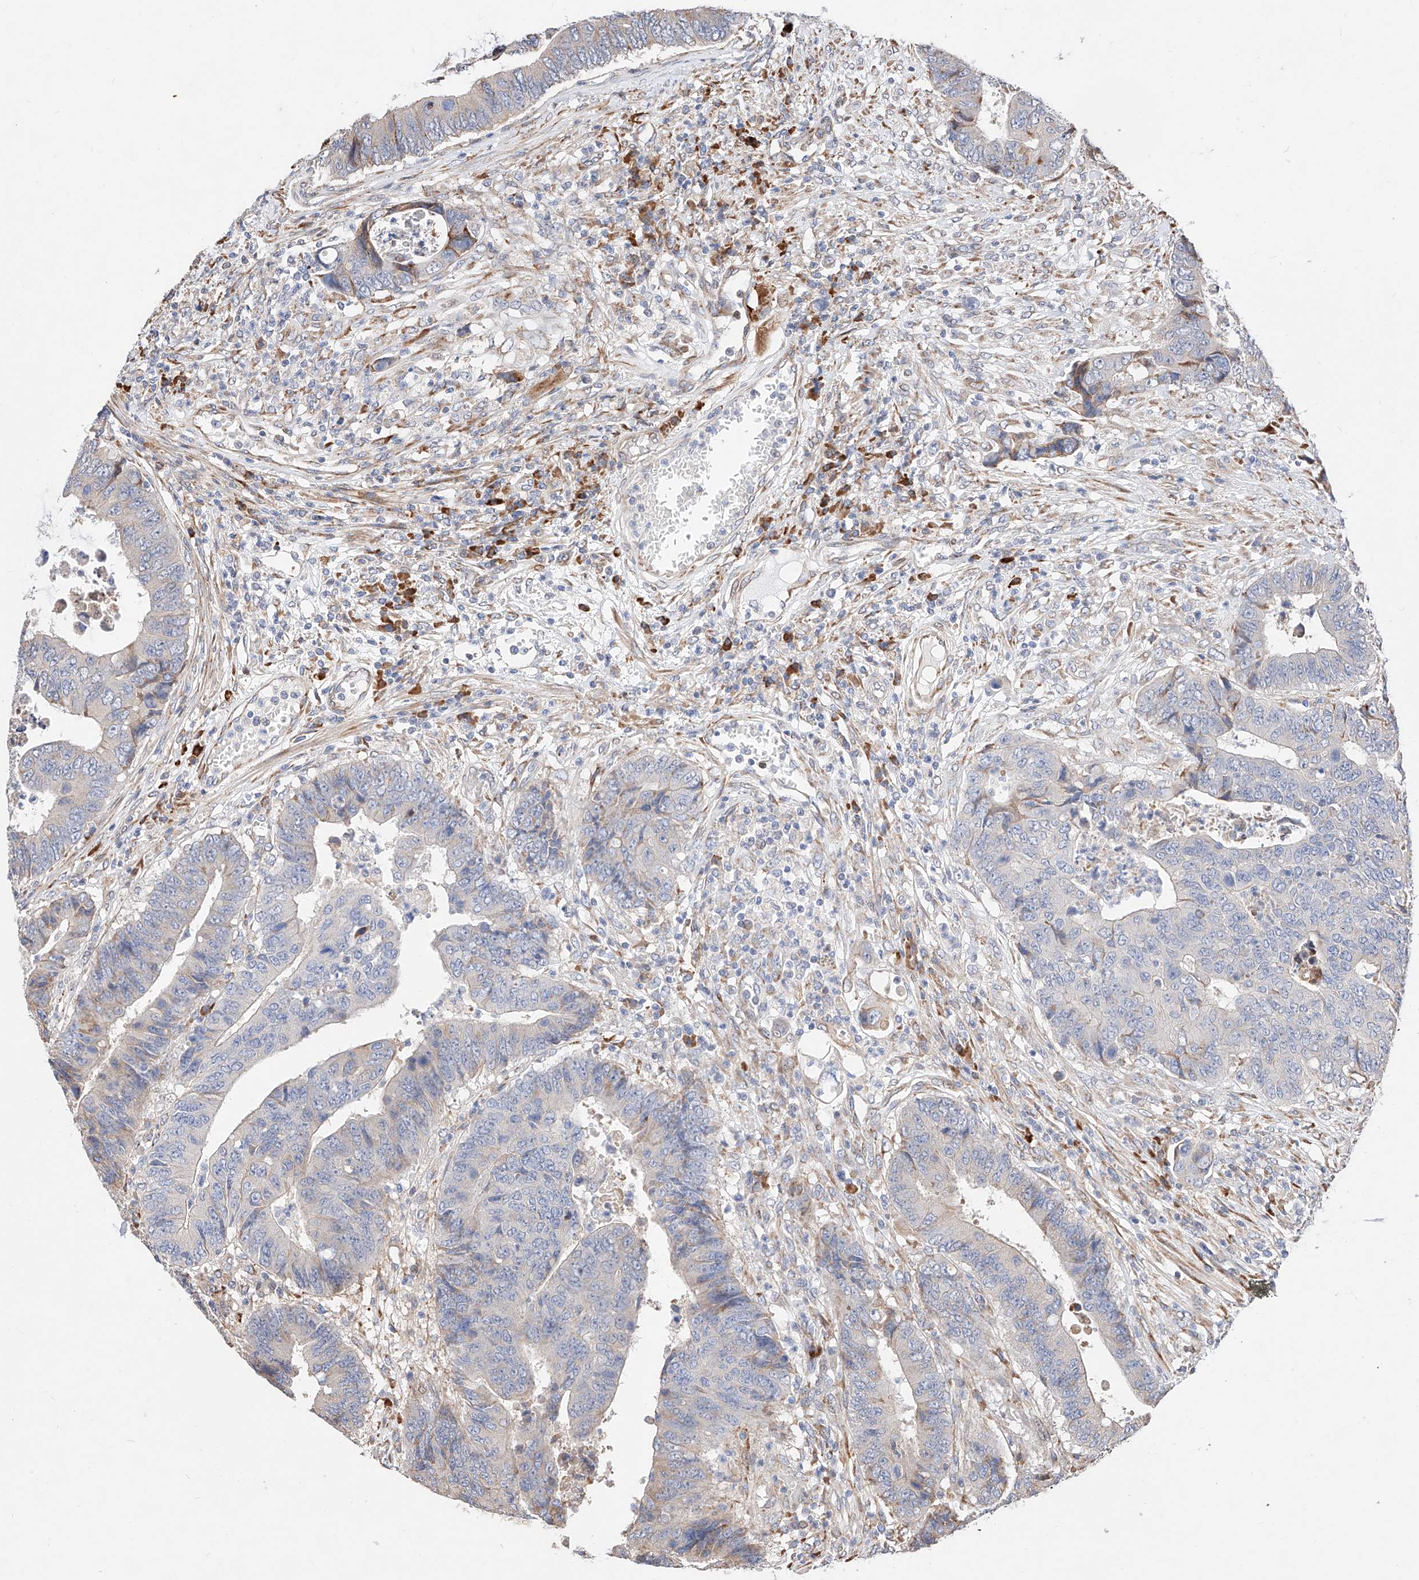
{"staining": {"intensity": "weak", "quantity": "<25%", "location": "cytoplasmic/membranous"}, "tissue": "colorectal cancer", "cell_type": "Tumor cells", "image_type": "cancer", "snomed": [{"axis": "morphology", "description": "Adenocarcinoma, NOS"}, {"axis": "topography", "description": "Rectum"}], "caption": "Immunohistochemistry (IHC) image of human colorectal cancer stained for a protein (brown), which demonstrates no positivity in tumor cells. (DAB (3,3'-diaminobenzidine) immunohistochemistry, high magnification).", "gene": "ATP9B", "patient": {"sex": "male", "age": 84}}